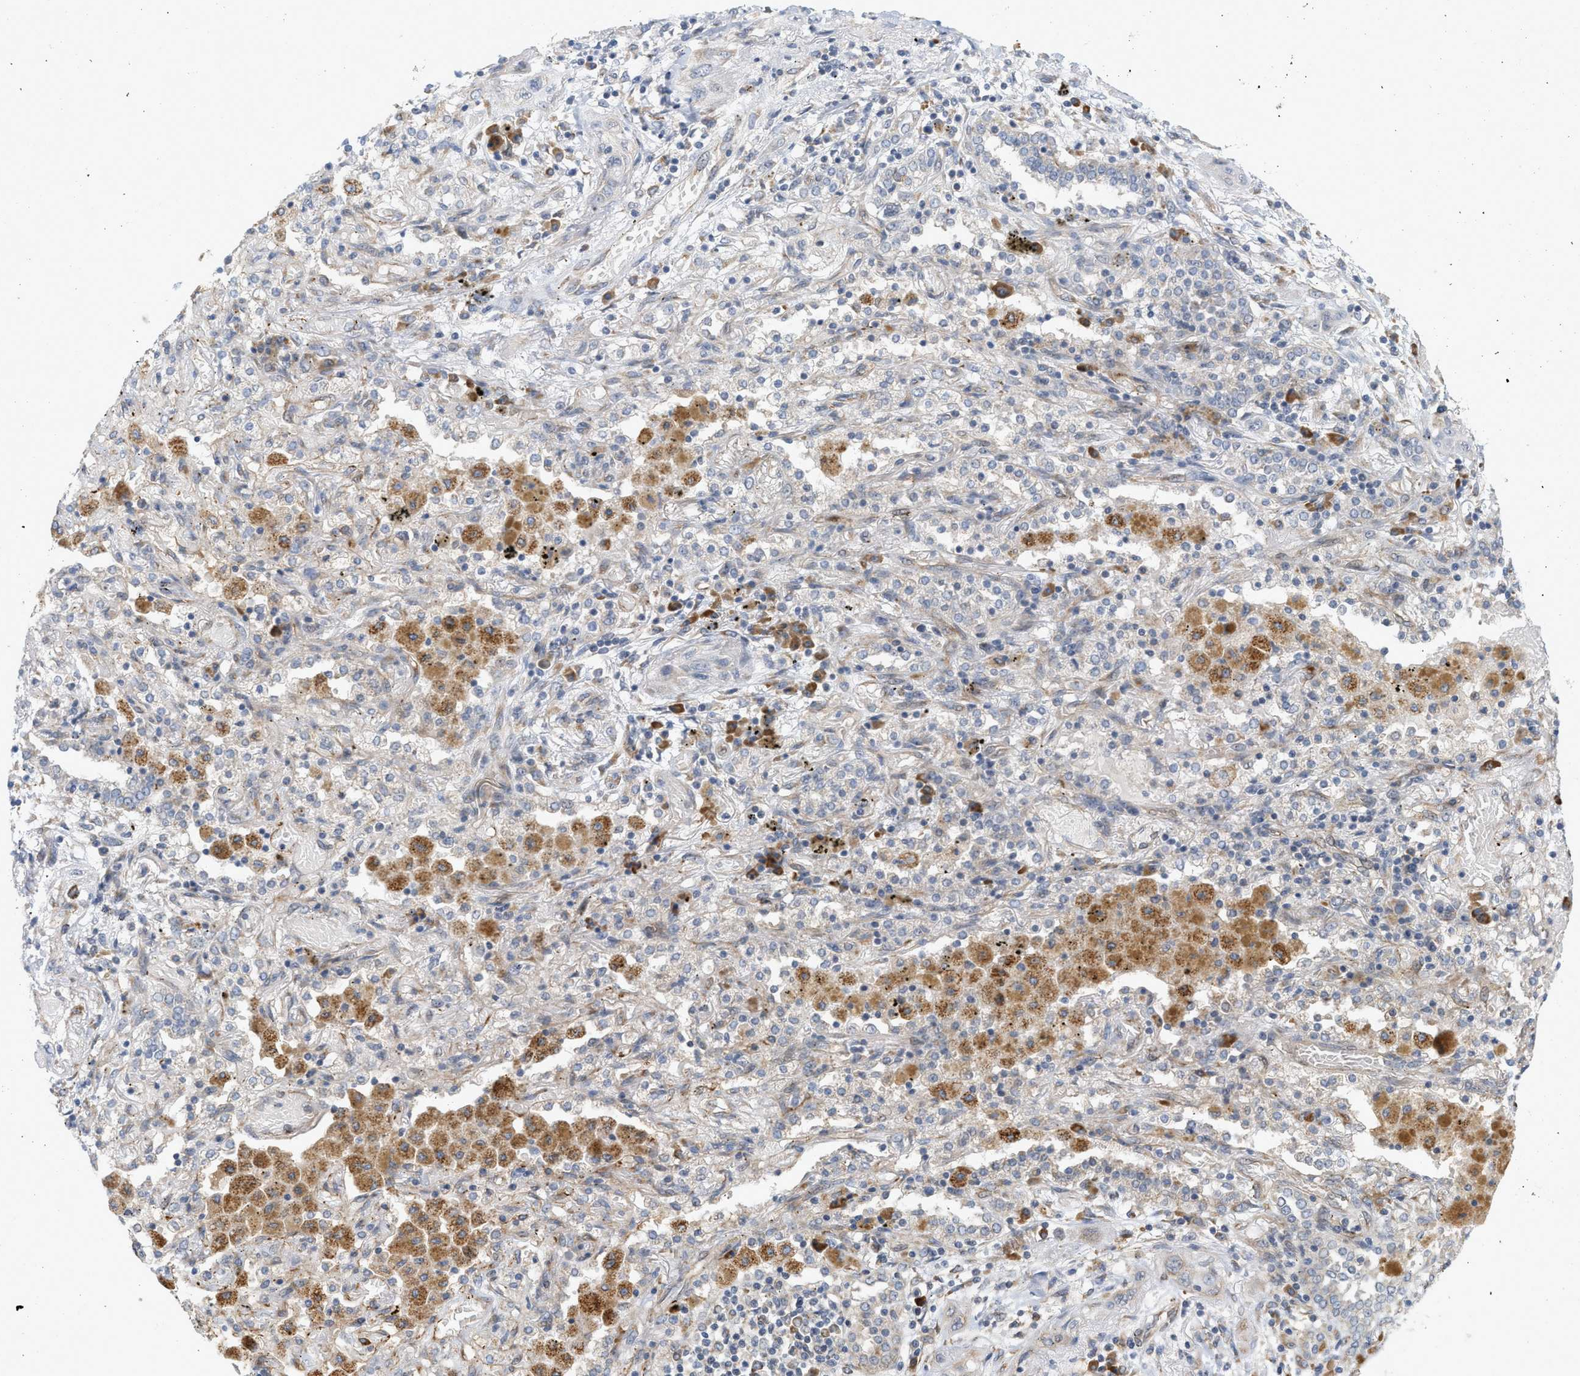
{"staining": {"intensity": "negative", "quantity": "none", "location": "none"}, "tissue": "lung cancer", "cell_type": "Tumor cells", "image_type": "cancer", "snomed": [{"axis": "morphology", "description": "Squamous cell carcinoma, NOS"}, {"axis": "topography", "description": "Lung"}], "caption": "Immunohistochemistry (IHC) image of neoplastic tissue: lung cancer (squamous cell carcinoma) stained with DAB (3,3'-diaminobenzidine) reveals no significant protein positivity in tumor cells.", "gene": "SVOP", "patient": {"sex": "female", "age": 47}}